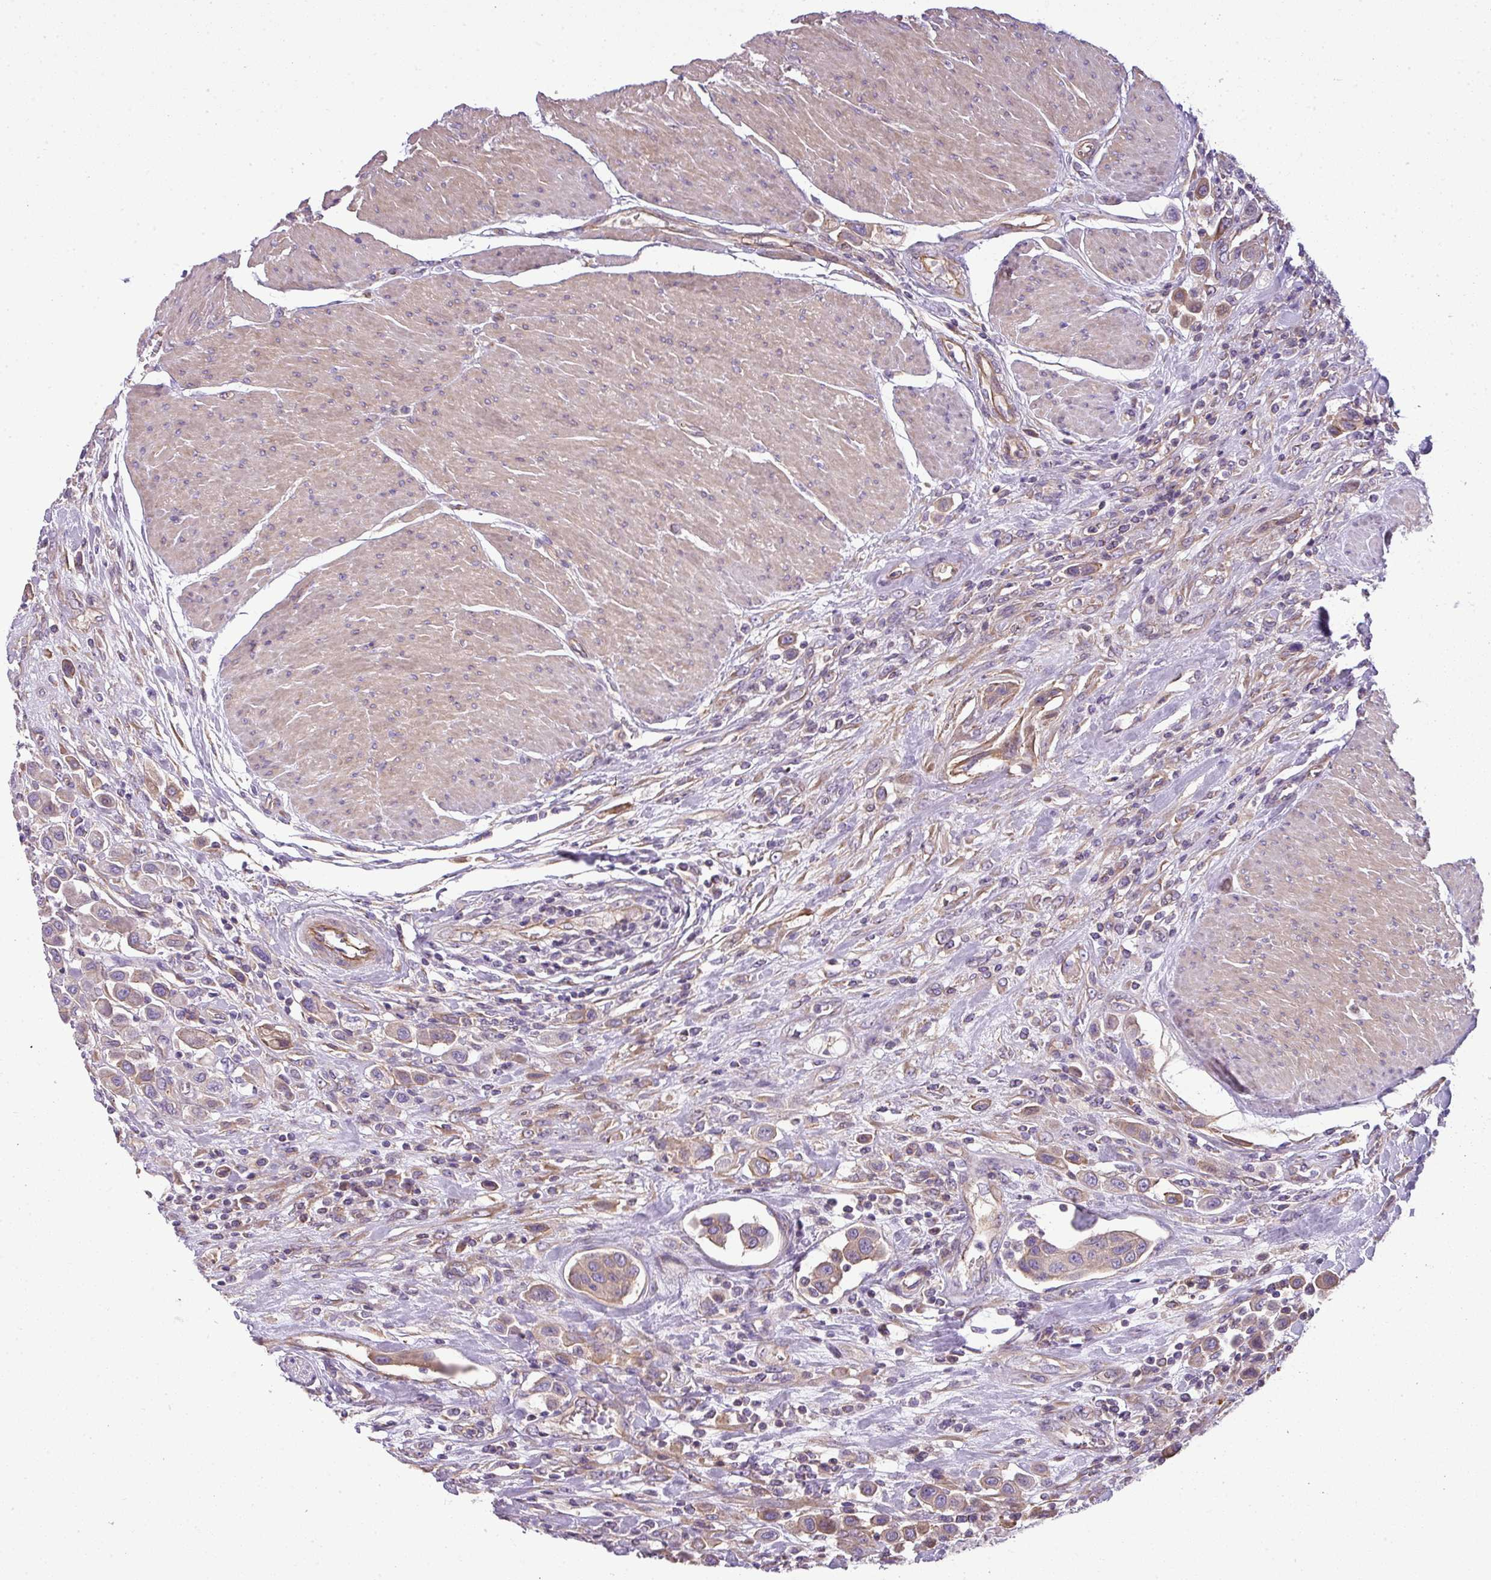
{"staining": {"intensity": "moderate", "quantity": "25%-75%", "location": "cytoplasmic/membranous"}, "tissue": "urothelial cancer", "cell_type": "Tumor cells", "image_type": "cancer", "snomed": [{"axis": "morphology", "description": "Urothelial carcinoma, High grade"}, {"axis": "topography", "description": "Urinary bladder"}], "caption": "Immunohistochemical staining of urothelial carcinoma (high-grade) demonstrates moderate cytoplasmic/membranous protein positivity in about 25%-75% of tumor cells.", "gene": "PALS2", "patient": {"sex": "male", "age": 50}}